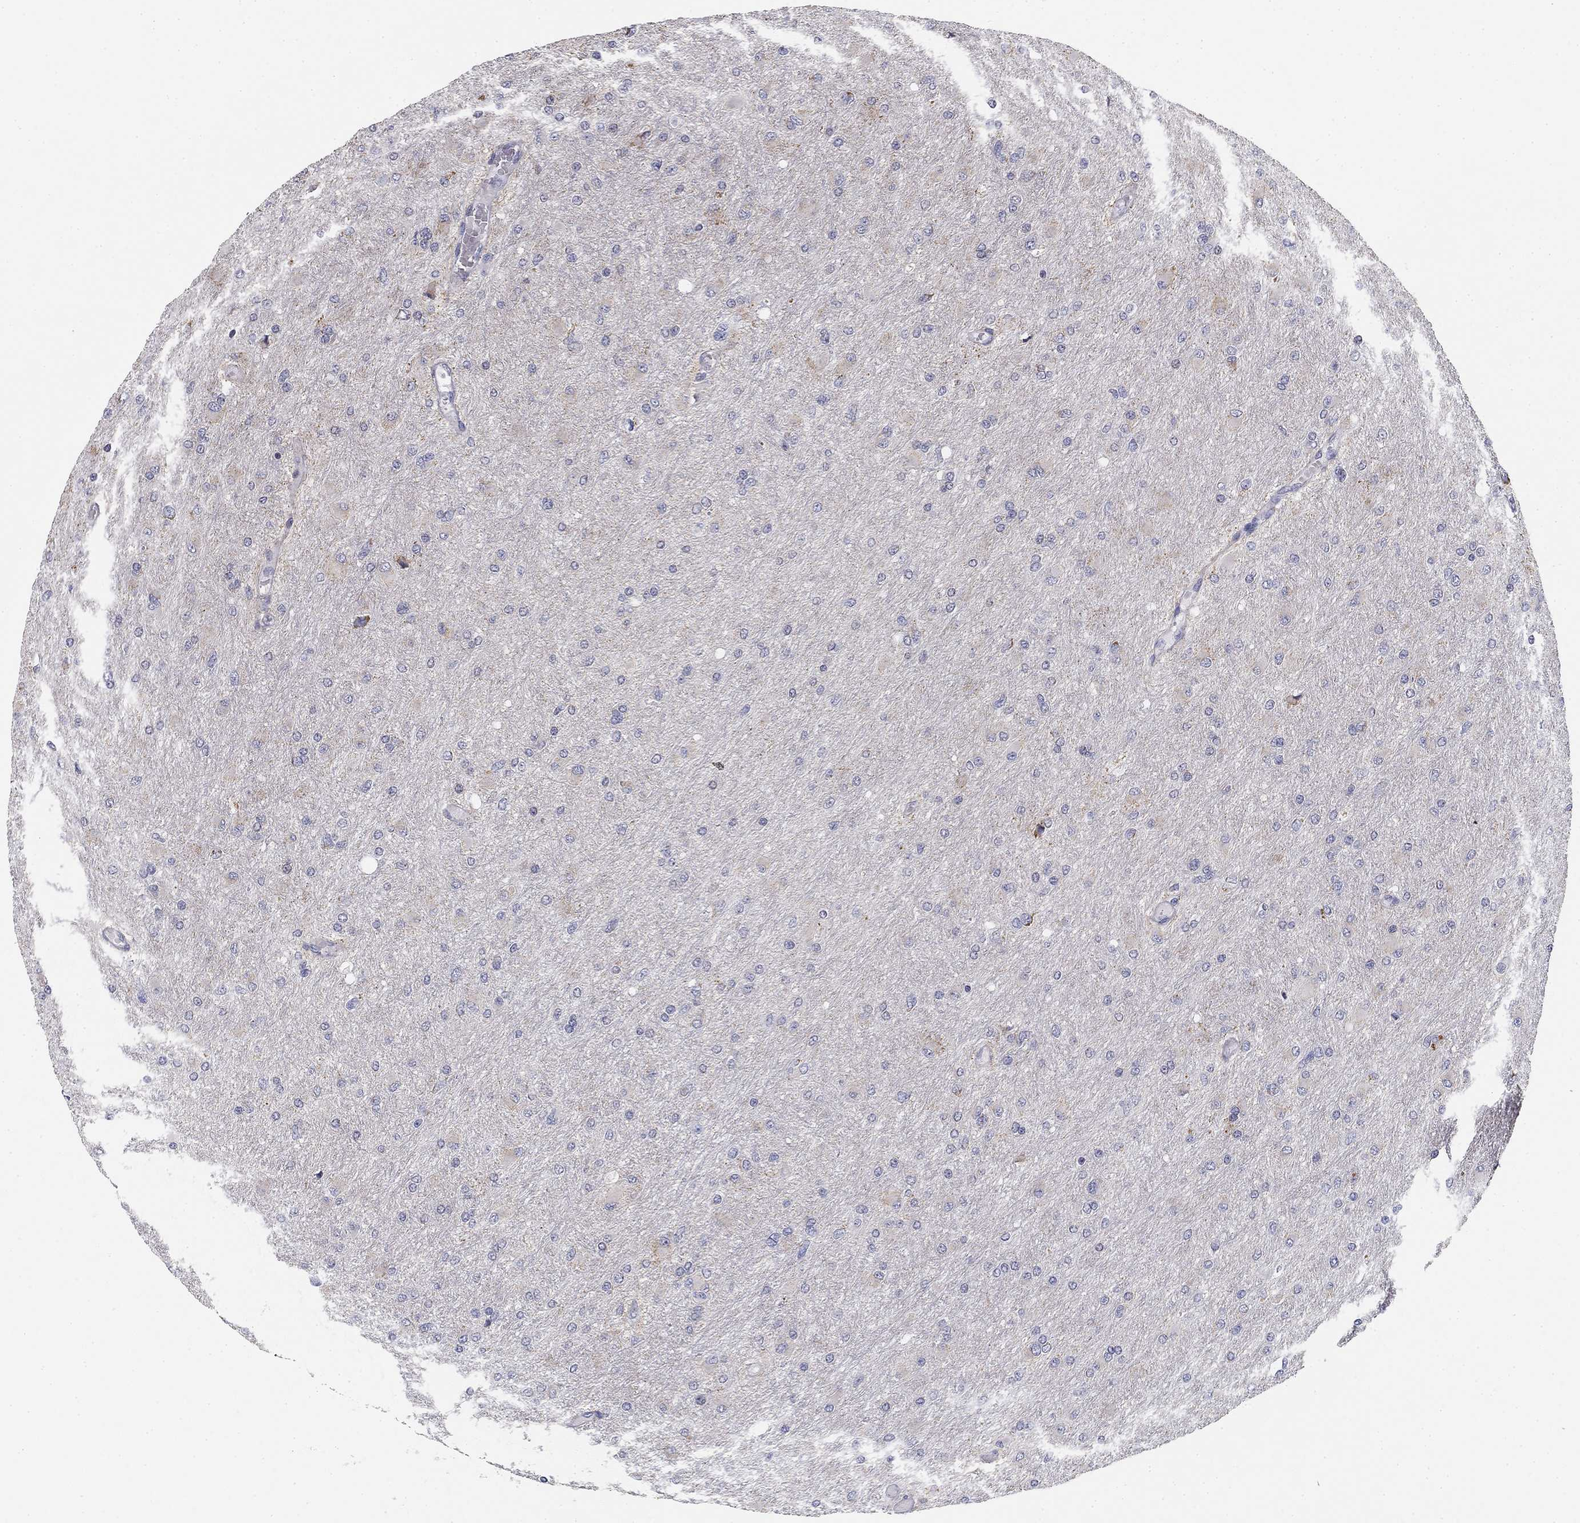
{"staining": {"intensity": "negative", "quantity": "none", "location": "none"}, "tissue": "glioma", "cell_type": "Tumor cells", "image_type": "cancer", "snomed": [{"axis": "morphology", "description": "Glioma, malignant, High grade"}, {"axis": "topography", "description": "Cerebral cortex"}], "caption": "This is an immunohistochemistry image of human high-grade glioma (malignant). There is no staining in tumor cells.", "gene": "SLC2A9", "patient": {"sex": "female", "age": 36}}